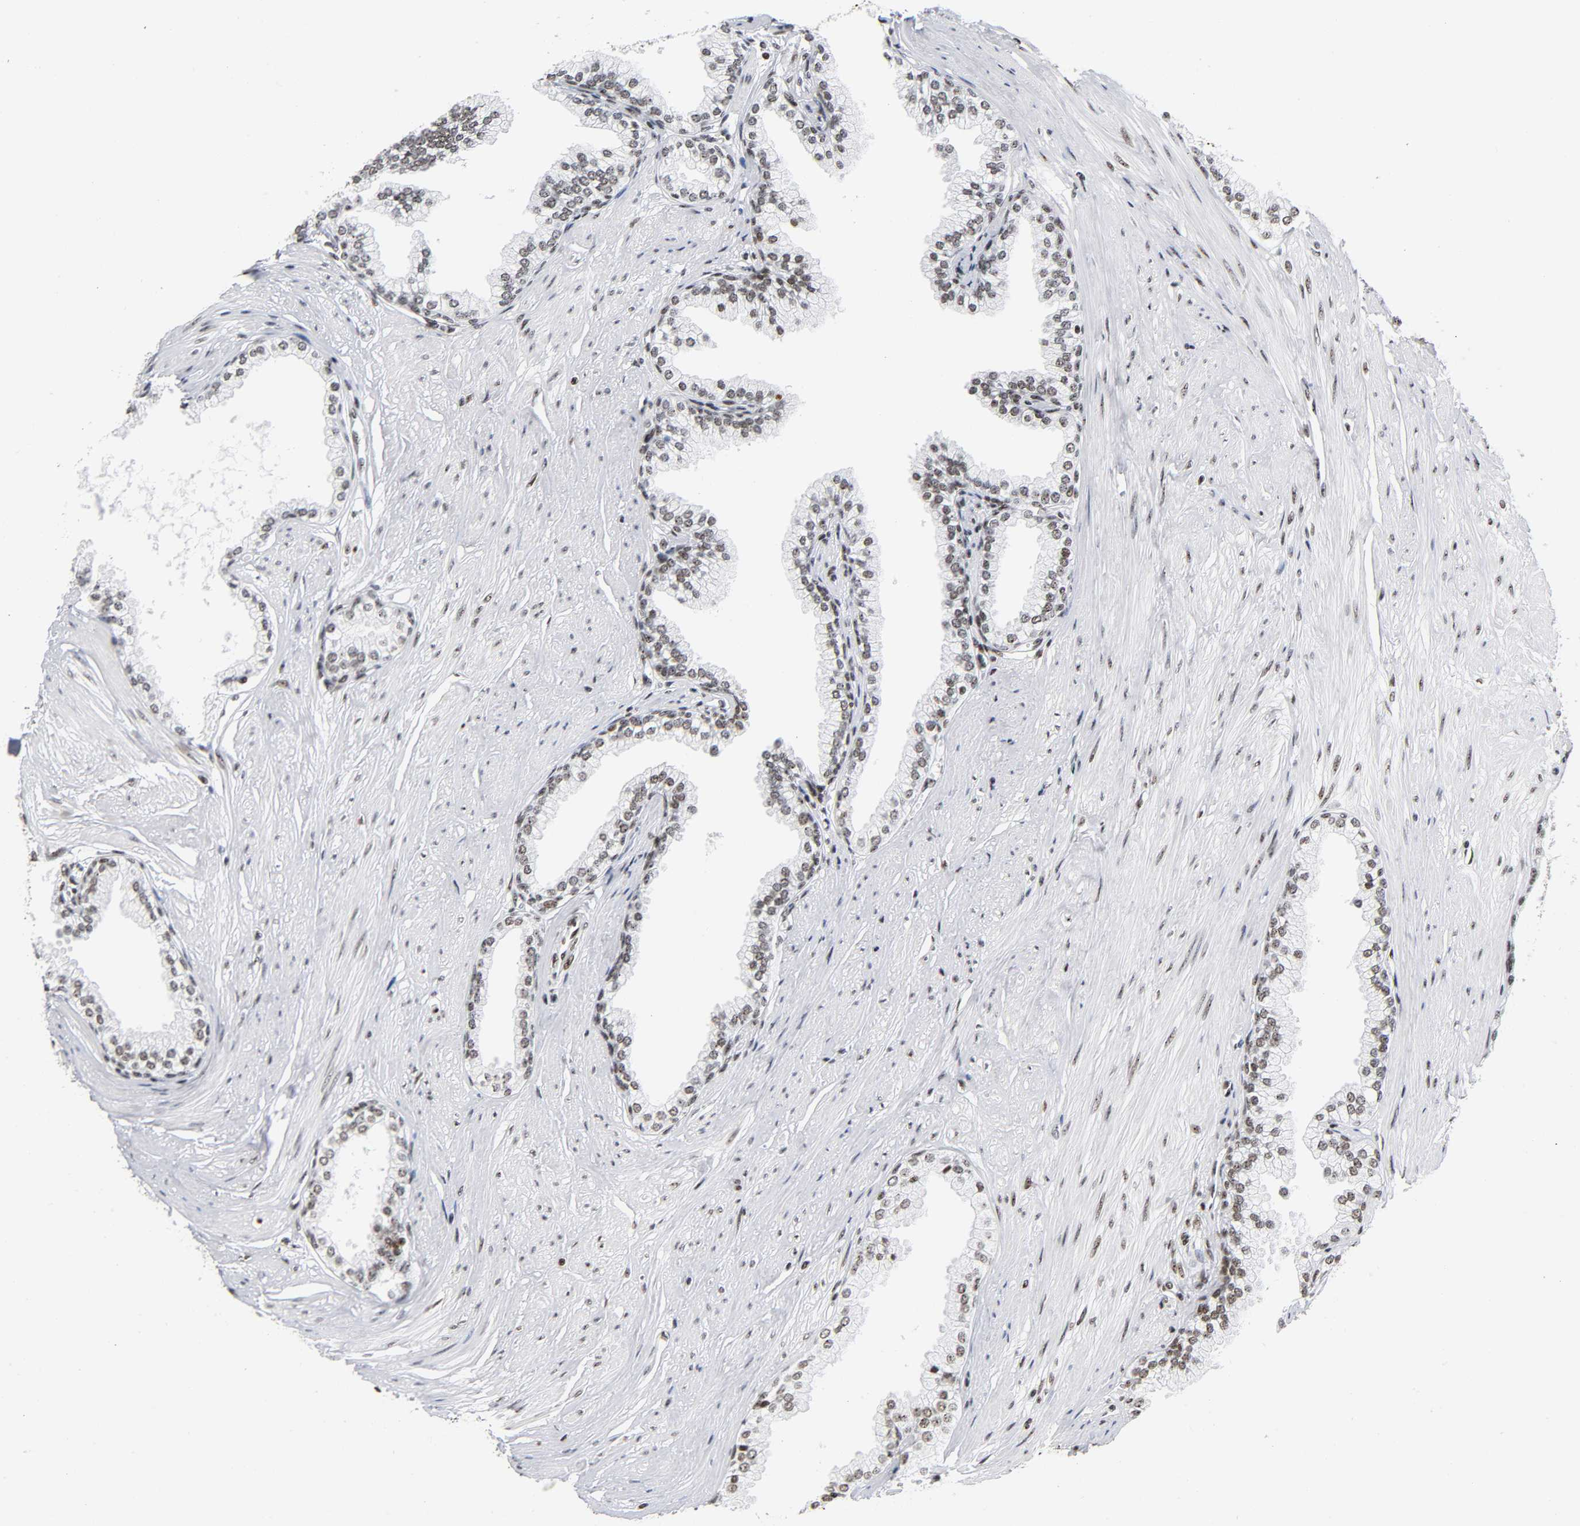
{"staining": {"intensity": "moderate", "quantity": ">75%", "location": "nuclear"}, "tissue": "prostate", "cell_type": "Glandular cells", "image_type": "normal", "snomed": [{"axis": "morphology", "description": "Normal tissue, NOS"}, {"axis": "topography", "description": "Prostate"}], "caption": "Prostate stained with immunohistochemistry demonstrates moderate nuclear positivity in approximately >75% of glandular cells. (IHC, brightfield microscopy, high magnification).", "gene": "UBTF", "patient": {"sex": "male", "age": 64}}